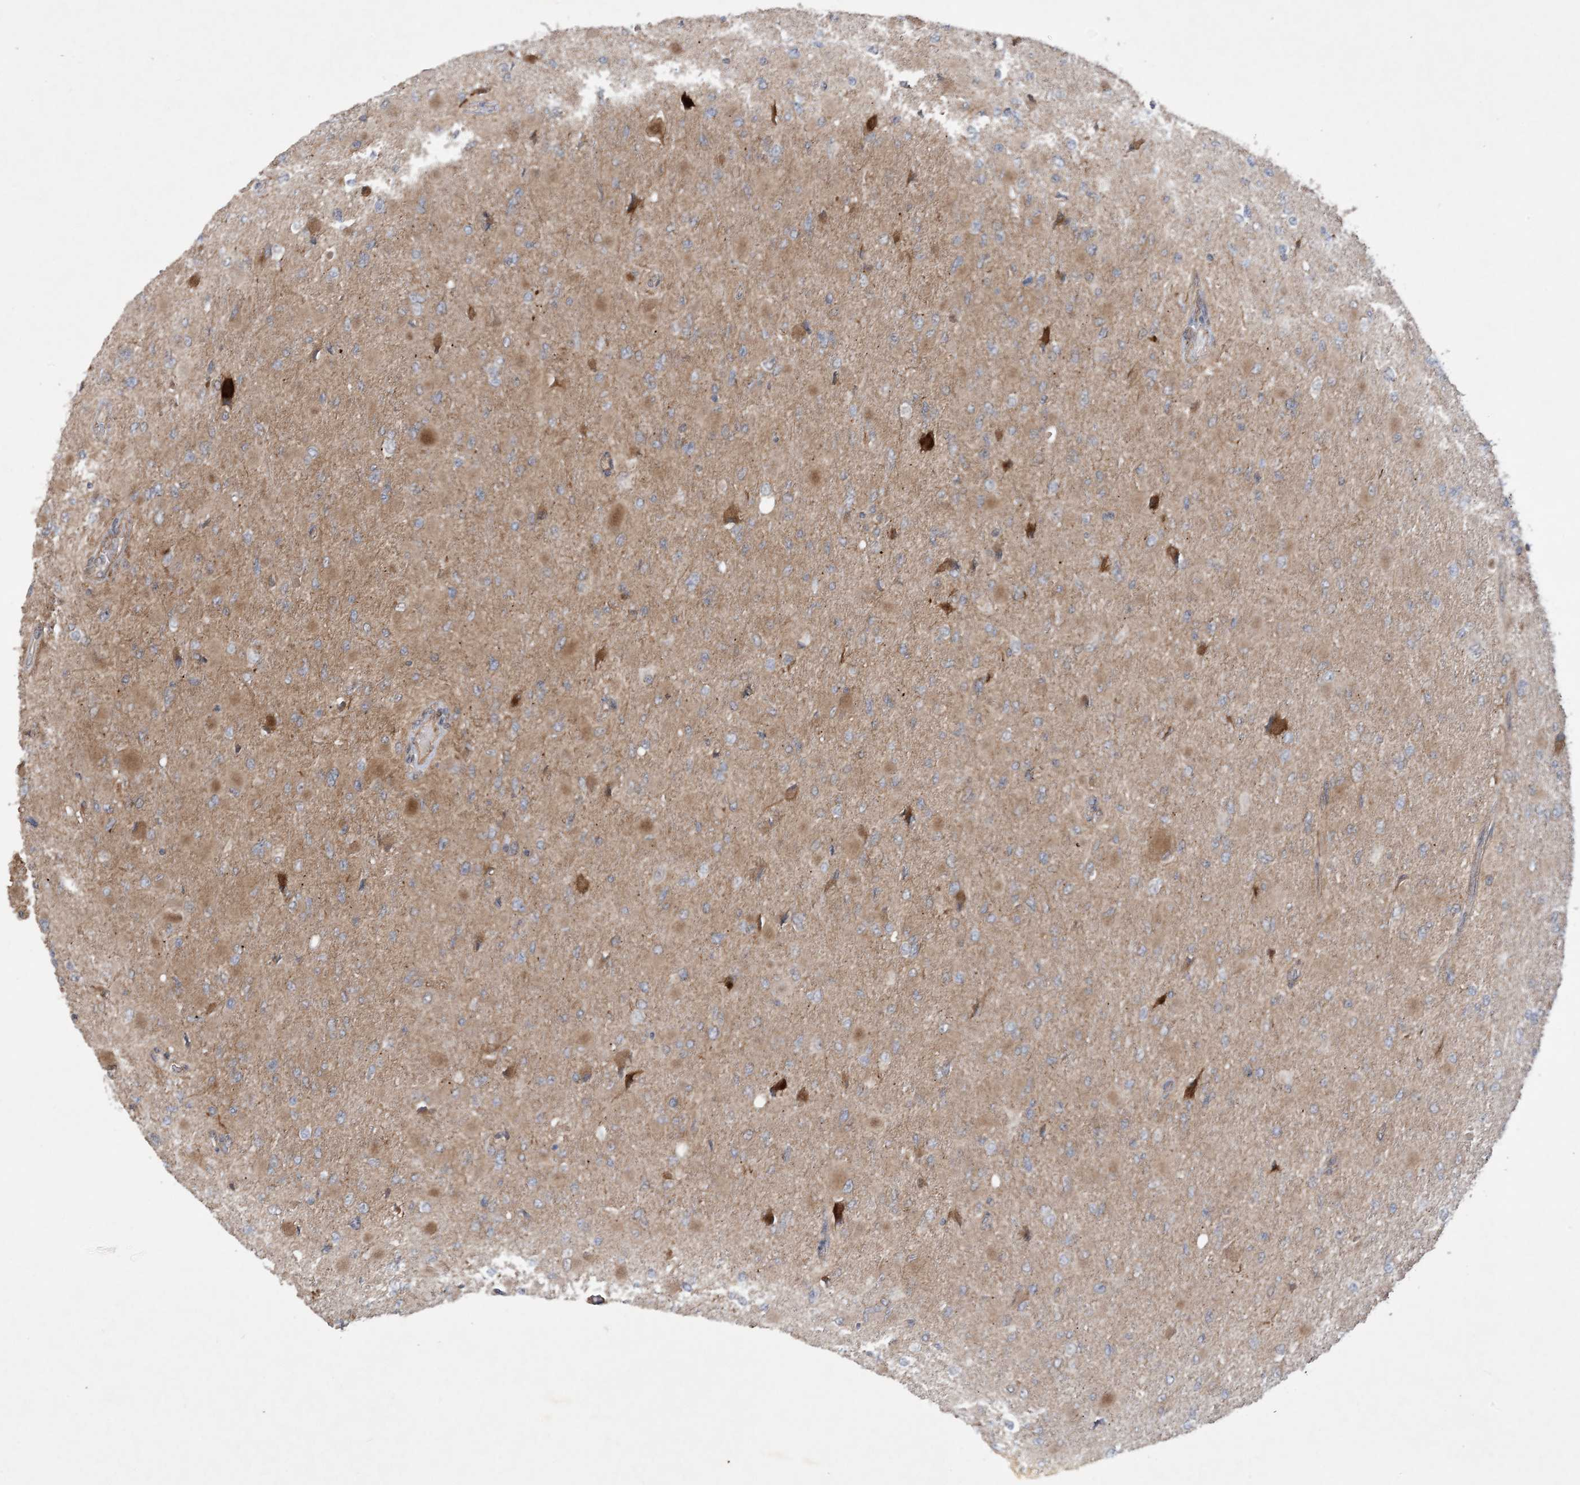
{"staining": {"intensity": "negative", "quantity": "none", "location": "none"}, "tissue": "glioma", "cell_type": "Tumor cells", "image_type": "cancer", "snomed": [{"axis": "morphology", "description": "Glioma, malignant, High grade"}, {"axis": "topography", "description": "Cerebral cortex"}], "caption": "DAB immunohistochemical staining of high-grade glioma (malignant) demonstrates no significant expression in tumor cells.", "gene": "HEMK1", "patient": {"sex": "female", "age": 36}}